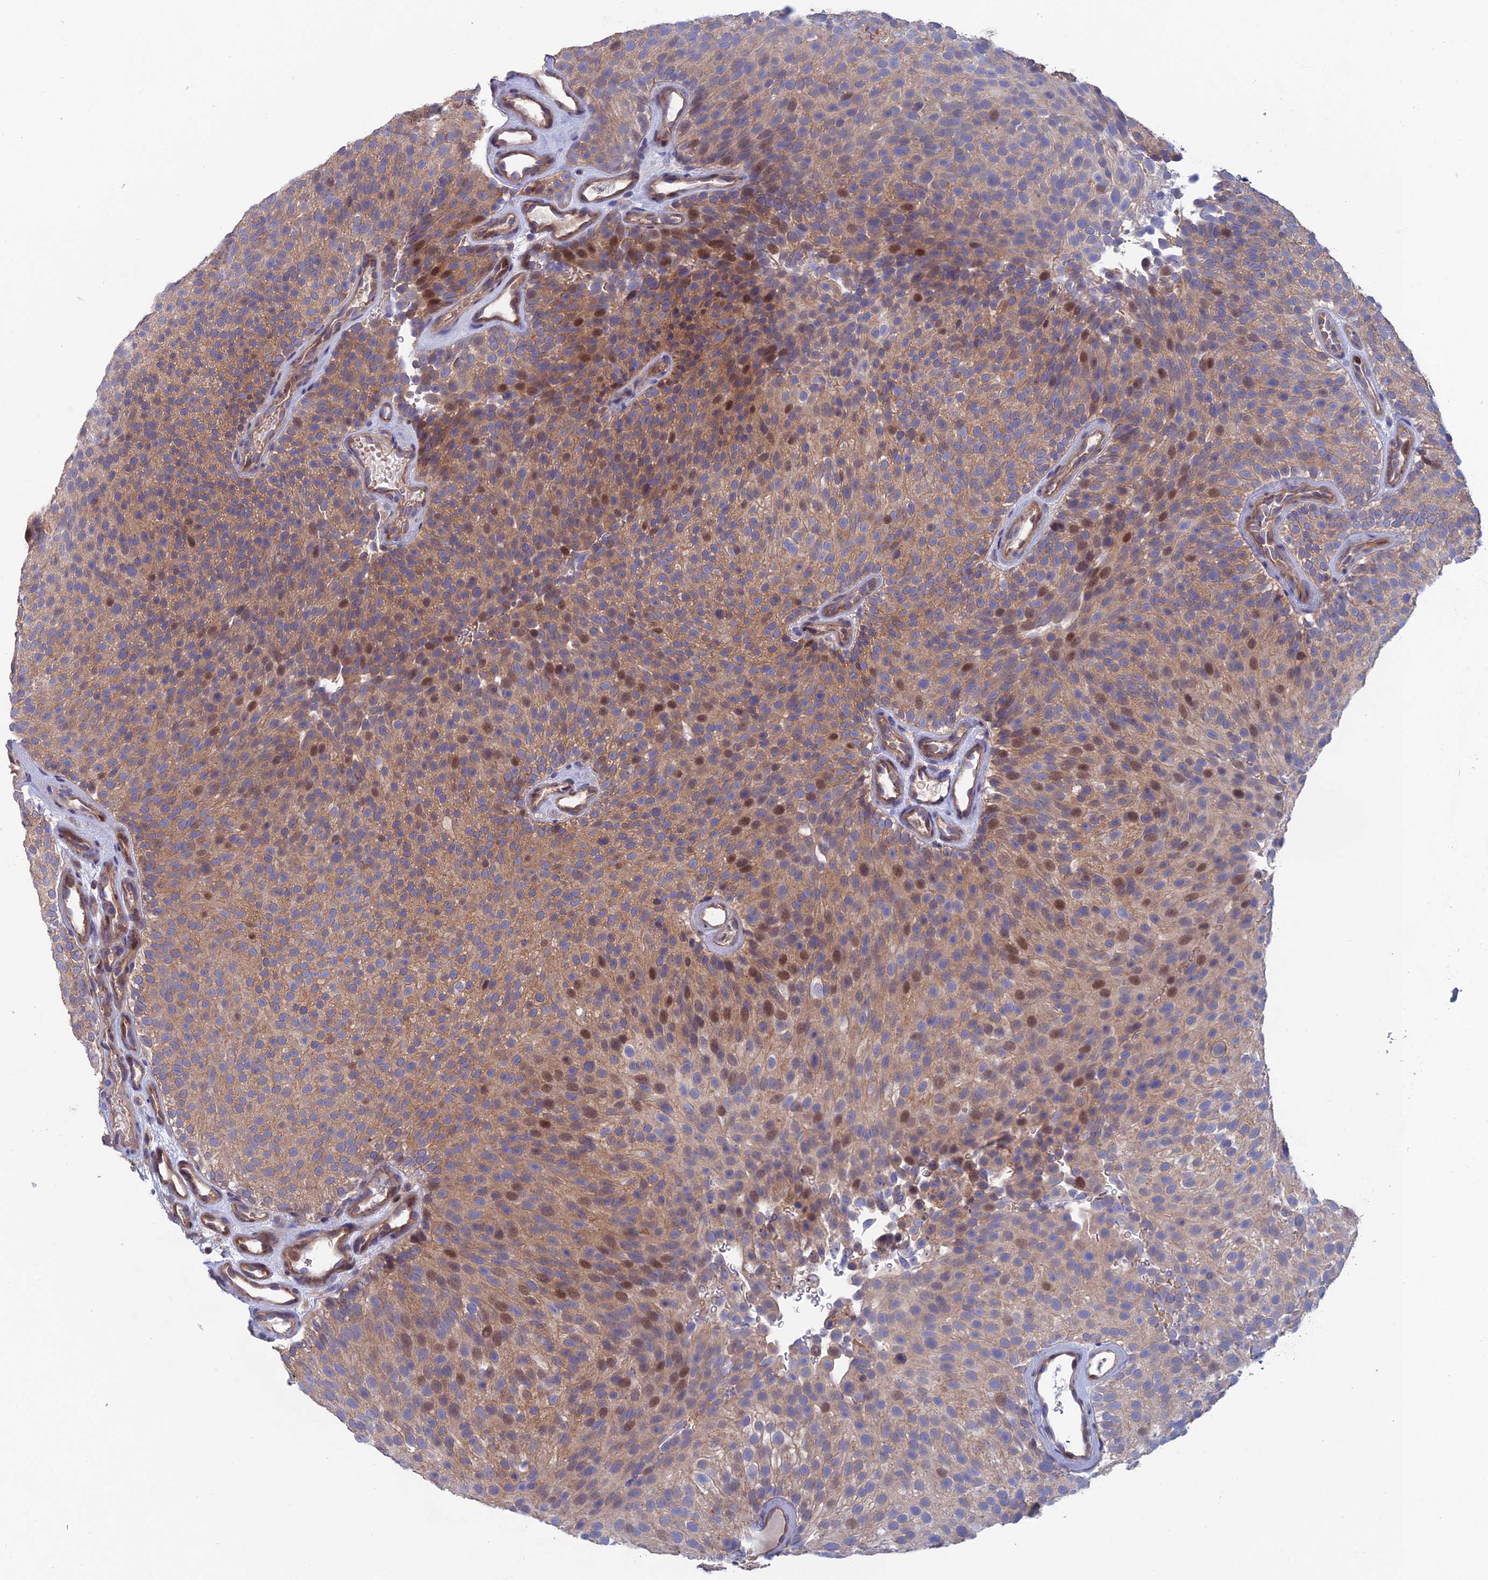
{"staining": {"intensity": "moderate", "quantity": ">75%", "location": "cytoplasmic/membranous,nuclear"}, "tissue": "urothelial cancer", "cell_type": "Tumor cells", "image_type": "cancer", "snomed": [{"axis": "morphology", "description": "Urothelial carcinoma, Low grade"}, {"axis": "topography", "description": "Urinary bladder"}], "caption": "Urothelial carcinoma (low-grade) stained with immunohistochemistry shows moderate cytoplasmic/membranous and nuclear staining in approximately >75% of tumor cells.", "gene": "USP37", "patient": {"sex": "male", "age": 78}}